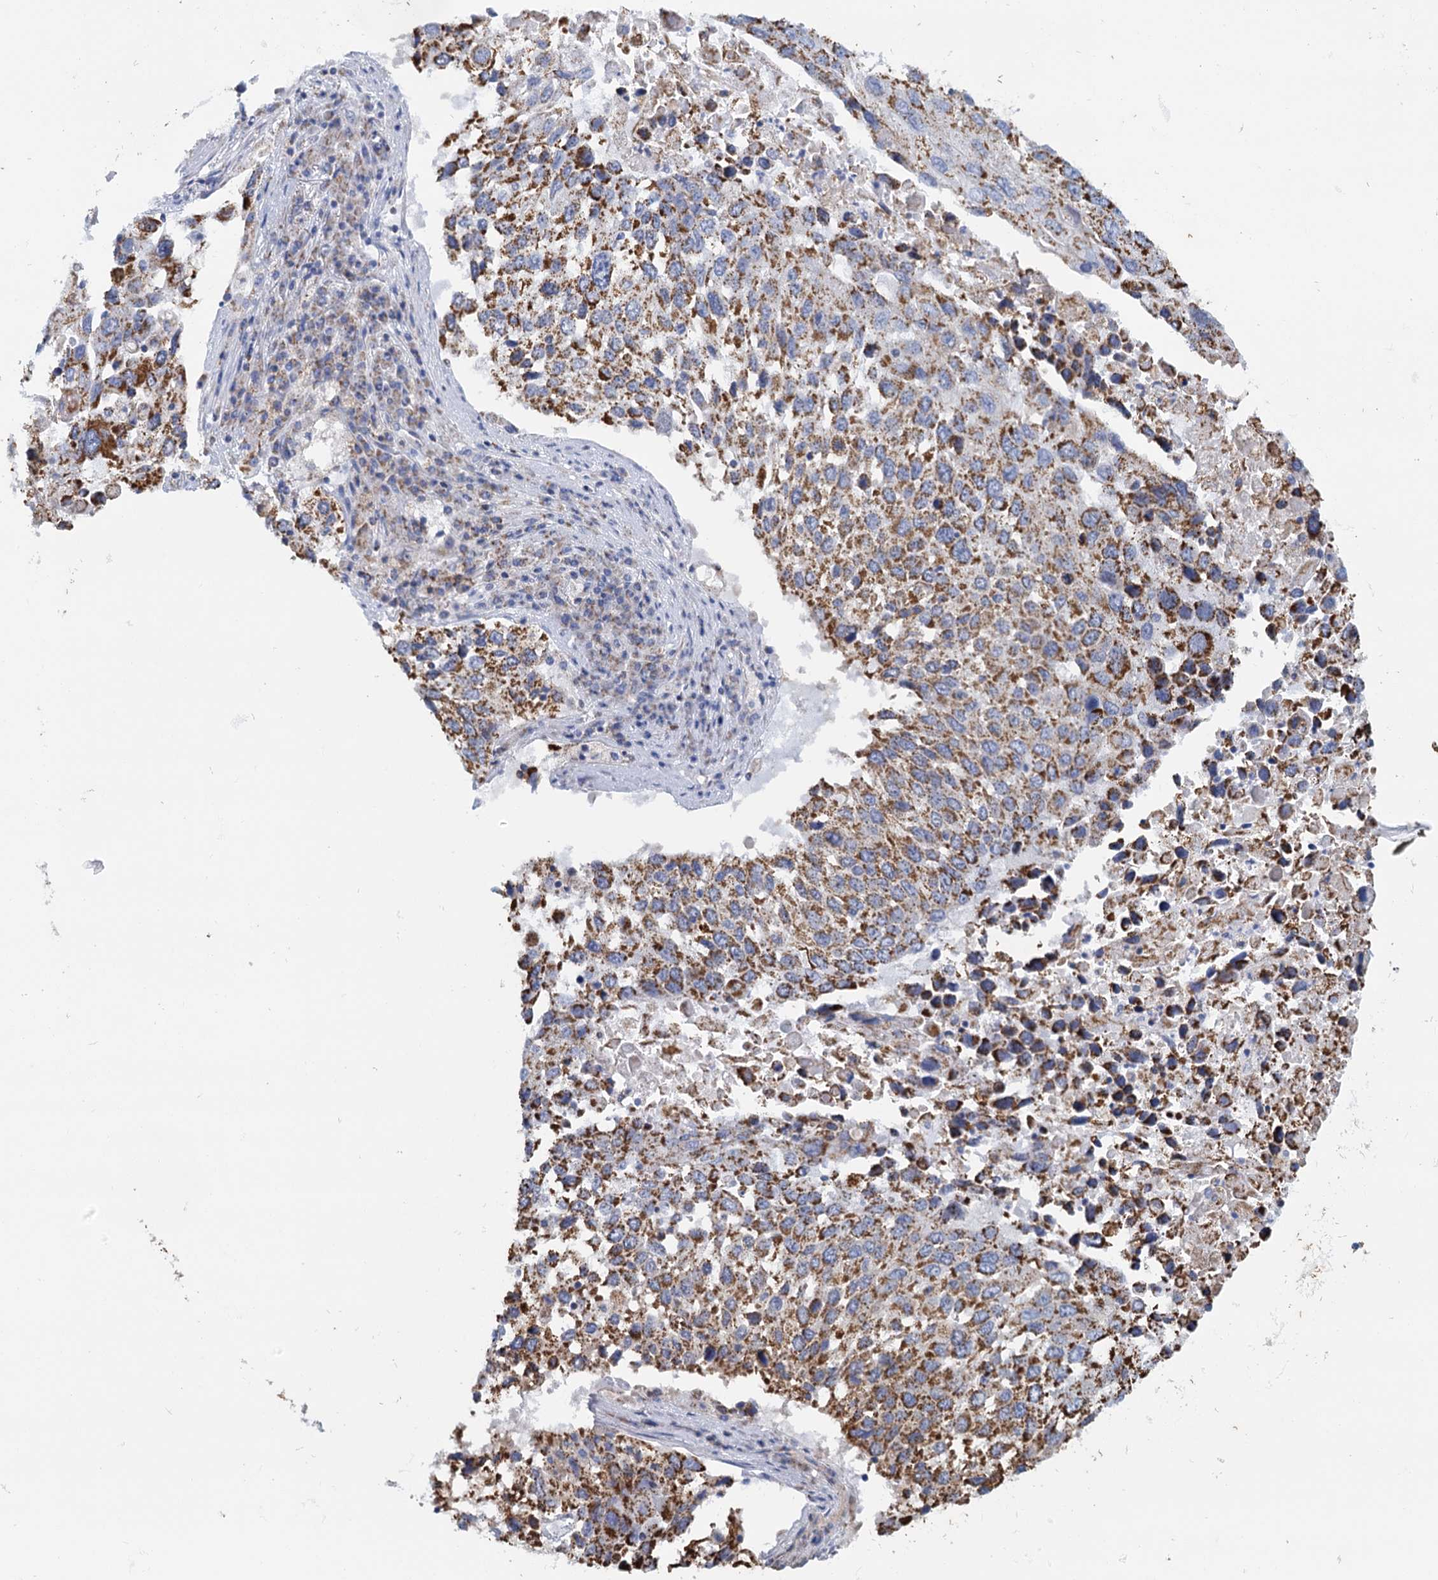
{"staining": {"intensity": "moderate", "quantity": ">75%", "location": "cytoplasmic/membranous"}, "tissue": "lung cancer", "cell_type": "Tumor cells", "image_type": "cancer", "snomed": [{"axis": "morphology", "description": "Squamous cell carcinoma, NOS"}, {"axis": "topography", "description": "Lung"}], "caption": "The micrograph demonstrates immunohistochemical staining of lung cancer. There is moderate cytoplasmic/membranous positivity is identified in approximately >75% of tumor cells. (DAB IHC with brightfield microscopy, high magnification).", "gene": "CCP110", "patient": {"sex": "male", "age": 65}}